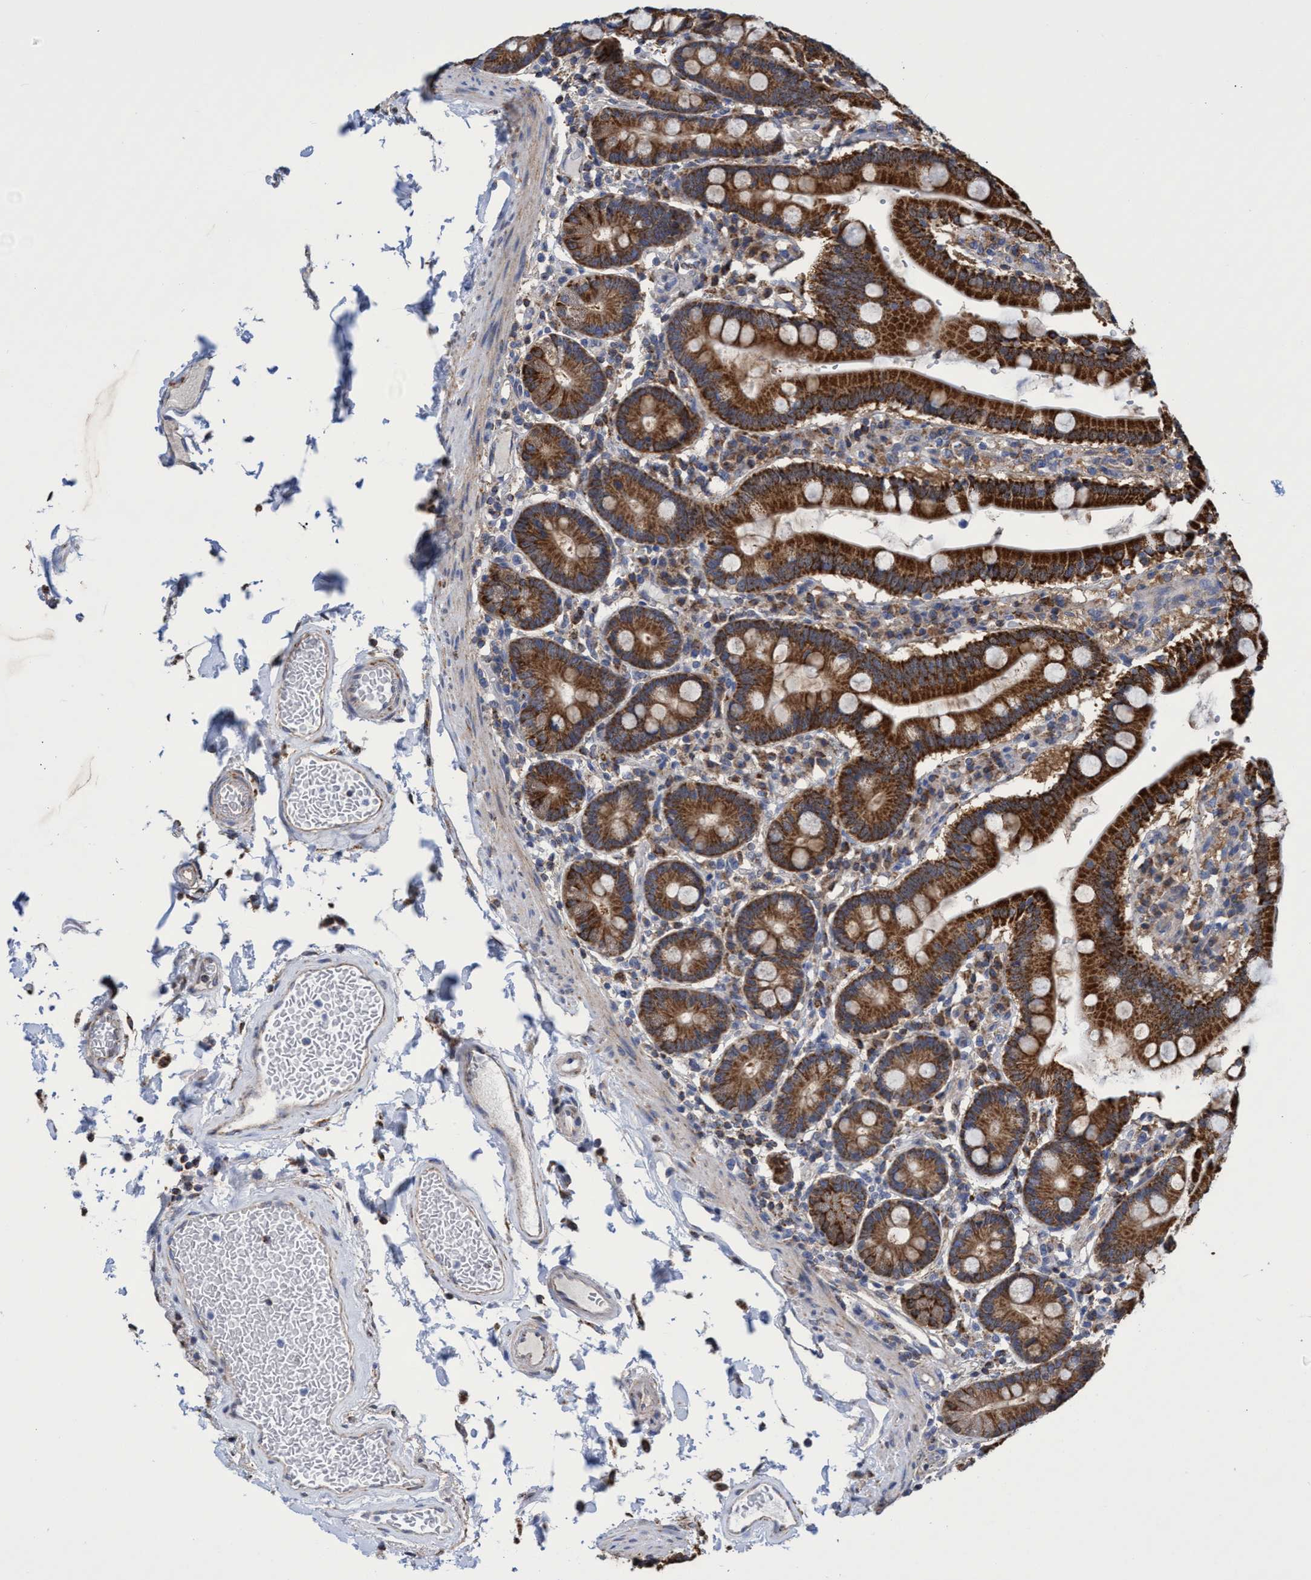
{"staining": {"intensity": "strong", "quantity": ">75%", "location": "cytoplasmic/membranous"}, "tissue": "duodenum", "cell_type": "Glandular cells", "image_type": "normal", "snomed": [{"axis": "morphology", "description": "Normal tissue, NOS"}, {"axis": "topography", "description": "Small intestine, NOS"}], "caption": "Unremarkable duodenum shows strong cytoplasmic/membranous expression in approximately >75% of glandular cells, visualized by immunohistochemistry.", "gene": "CRYZ", "patient": {"sex": "female", "age": 71}}